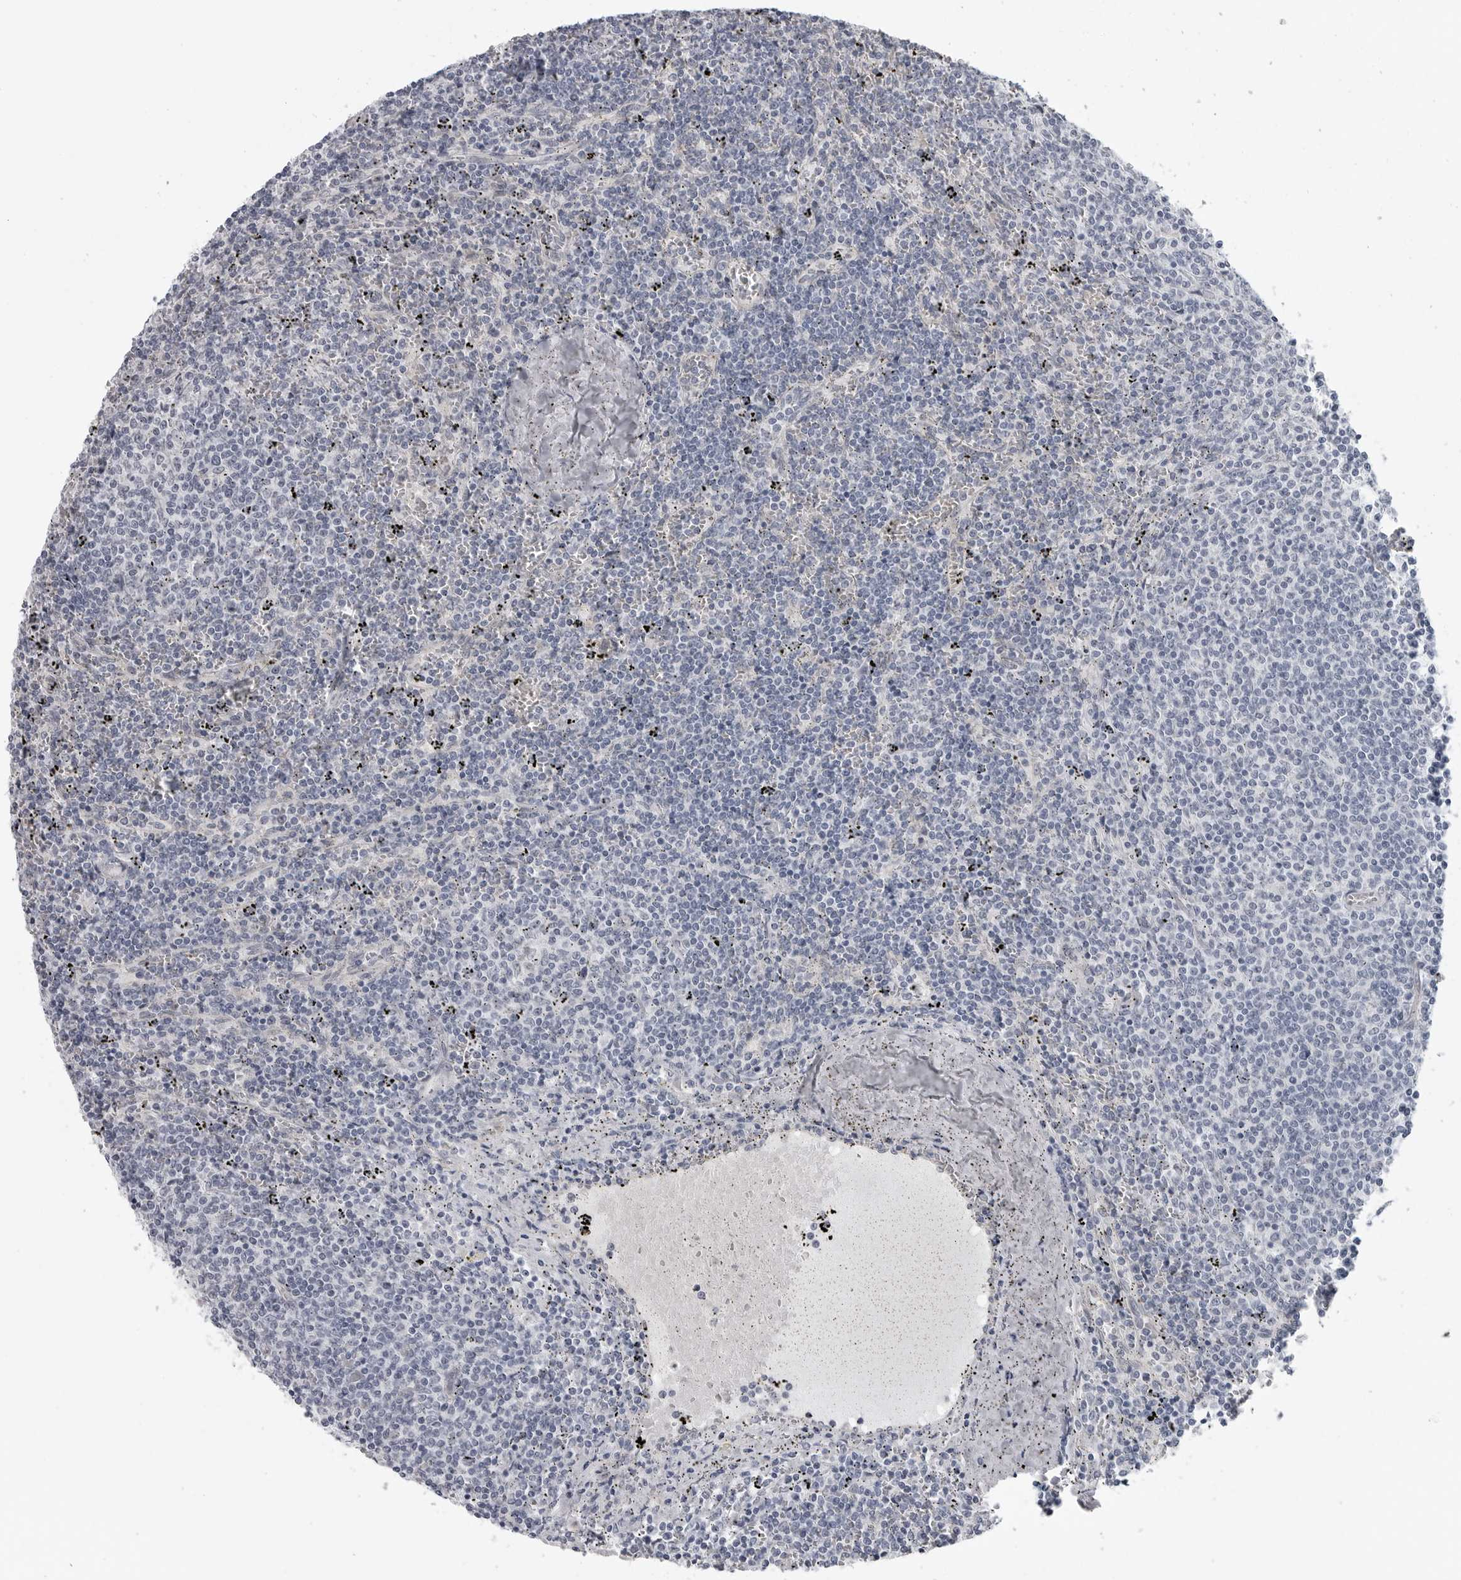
{"staining": {"intensity": "negative", "quantity": "none", "location": "none"}, "tissue": "lymphoma", "cell_type": "Tumor cells", "image_type": "cancer", "snomed": [{"axis": "morphology", "description": "Malignant lymphoma, non-Hodgkin's type, Low grade"}, {"axis": "topography", "description": "Spleen"}], "caption": "Lymphoma was stained to show a protein in brown. There is no significant staining in tumor cells.", "gene": "LRRC45", "patient": {"sex": "female", "age": 50}}